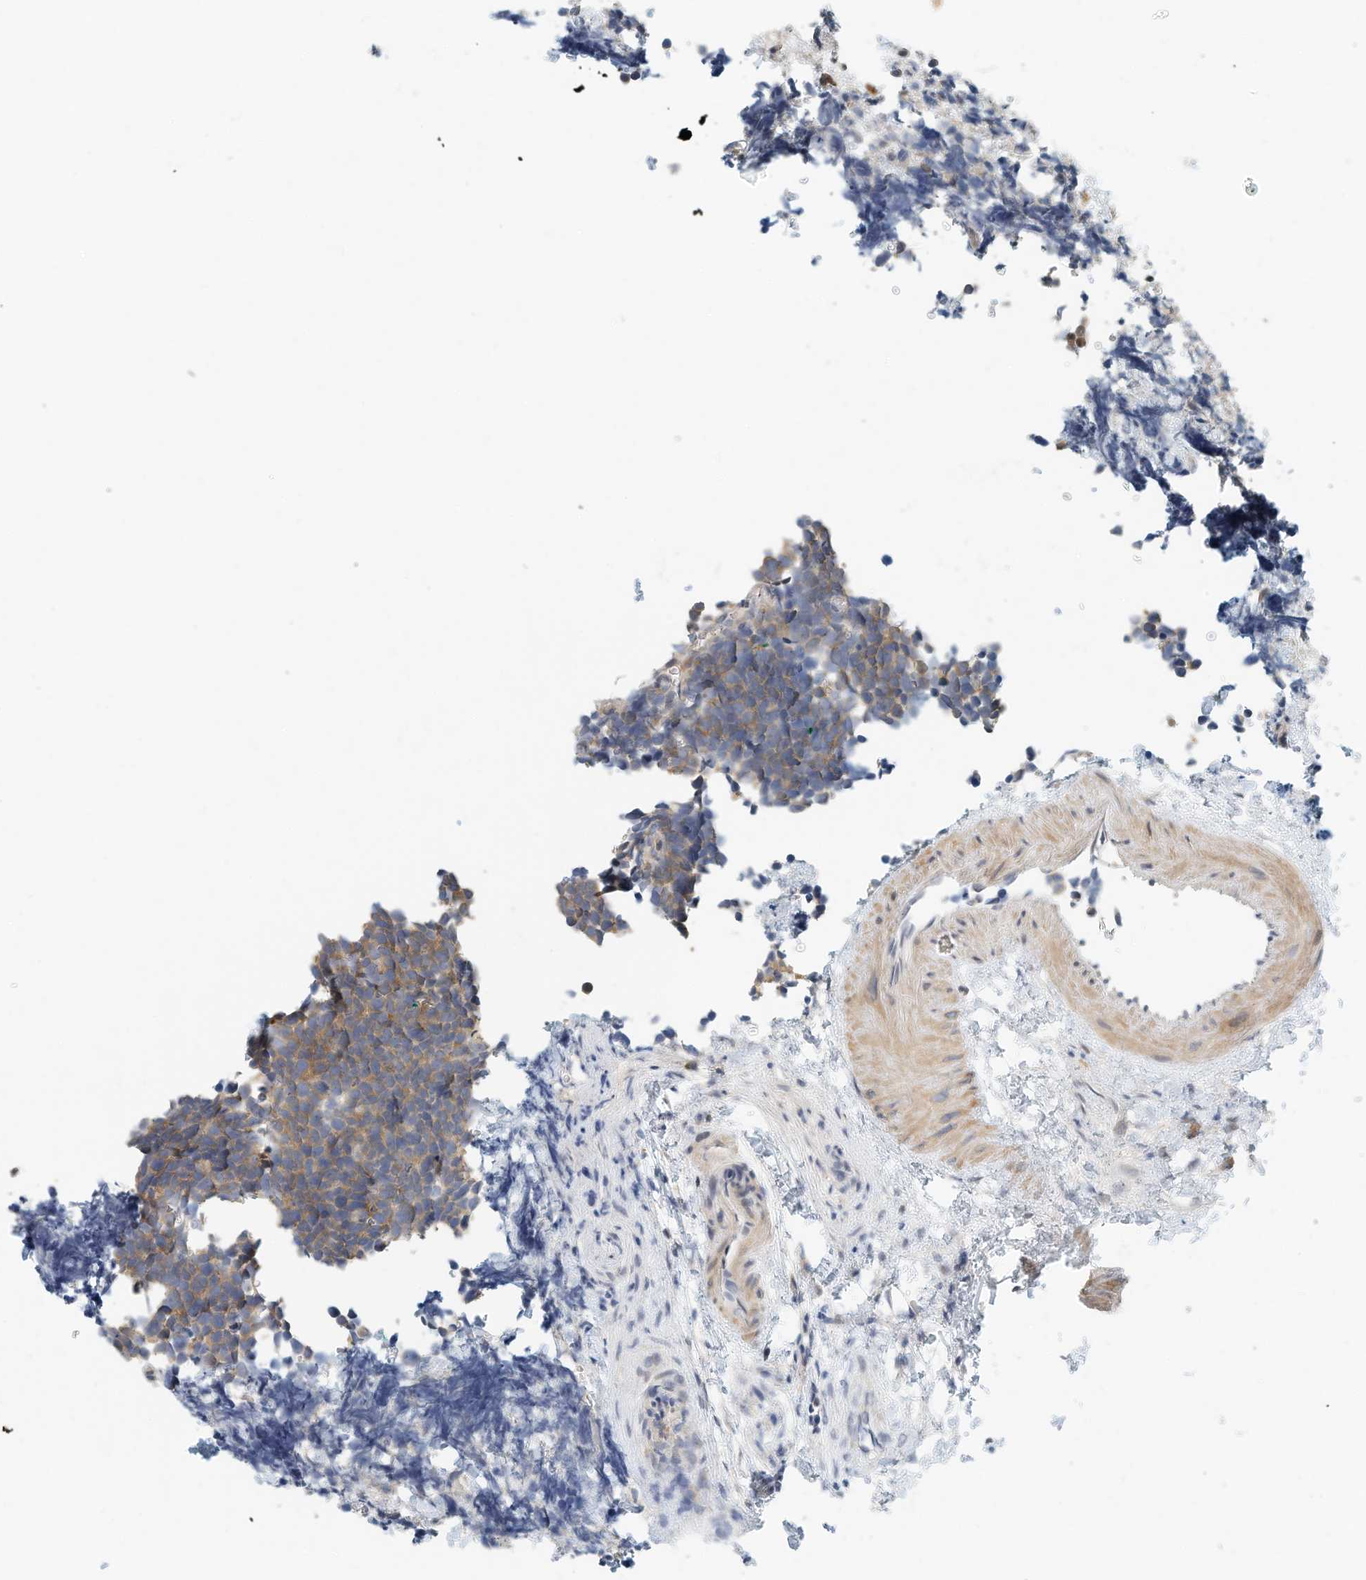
{"staining": {"intensity": "moderate", "quantity": "<25%", "location": "cytoplasmic/membranous"}, "tissue": "urothelial cancer", "cell_type": "Tumor cells", "image_type": "cancer", "snomed": [{"axis": "morphology", "description": "Urothelial carcinoma, High grade"}, {"axis": "topography", "description": "Urinary bladder"}], "caption": "IHC micrograph of human high-grade urothelial carcinoma stained for a protein (brown), which shows low levels of moderate cytoplasmic/membranous staining in about <25% of tumor cells.", "gene": "MICAL1", "patient": {"sex": "female", "age": 82}}